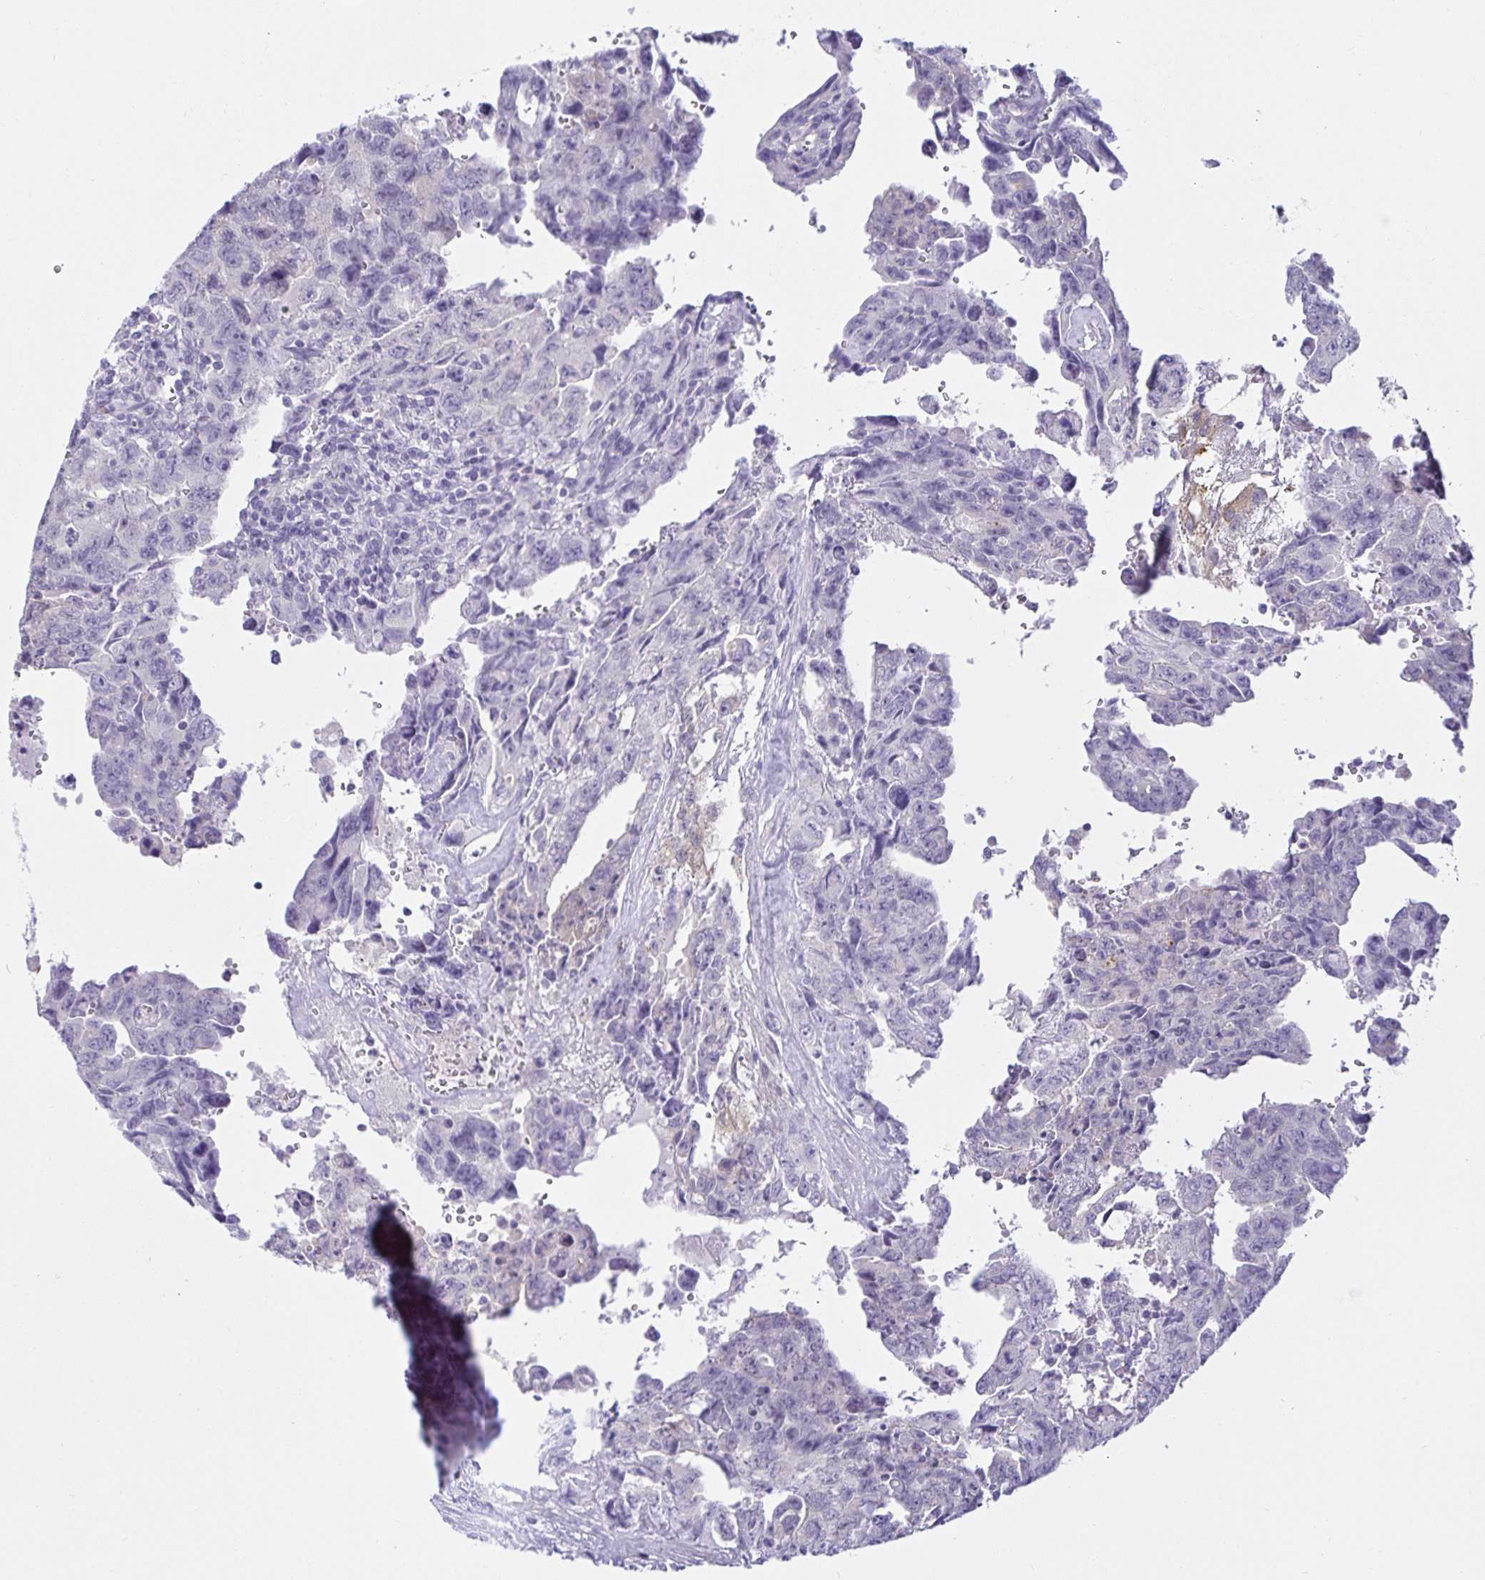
{"staining": {"intensity": "negative", "quantity": "none", "location": "none"}, "tissue": "testis cancer", "cell_type": "Tumor cells", "image_type": "cancer", "snomed": [{"axis": "morphology", "description": "Carcinoma, Embryonal, NOS"}, {"axis": "topography", "description": "Testis"}], "caption": "Protein analysis of embryonal carcinoma (testis) exhibits no significant positivity in tumor cells. Nuclei are stained in blue.", "gene": "MON2", "patient": {"sex": "male", "age": 24}}